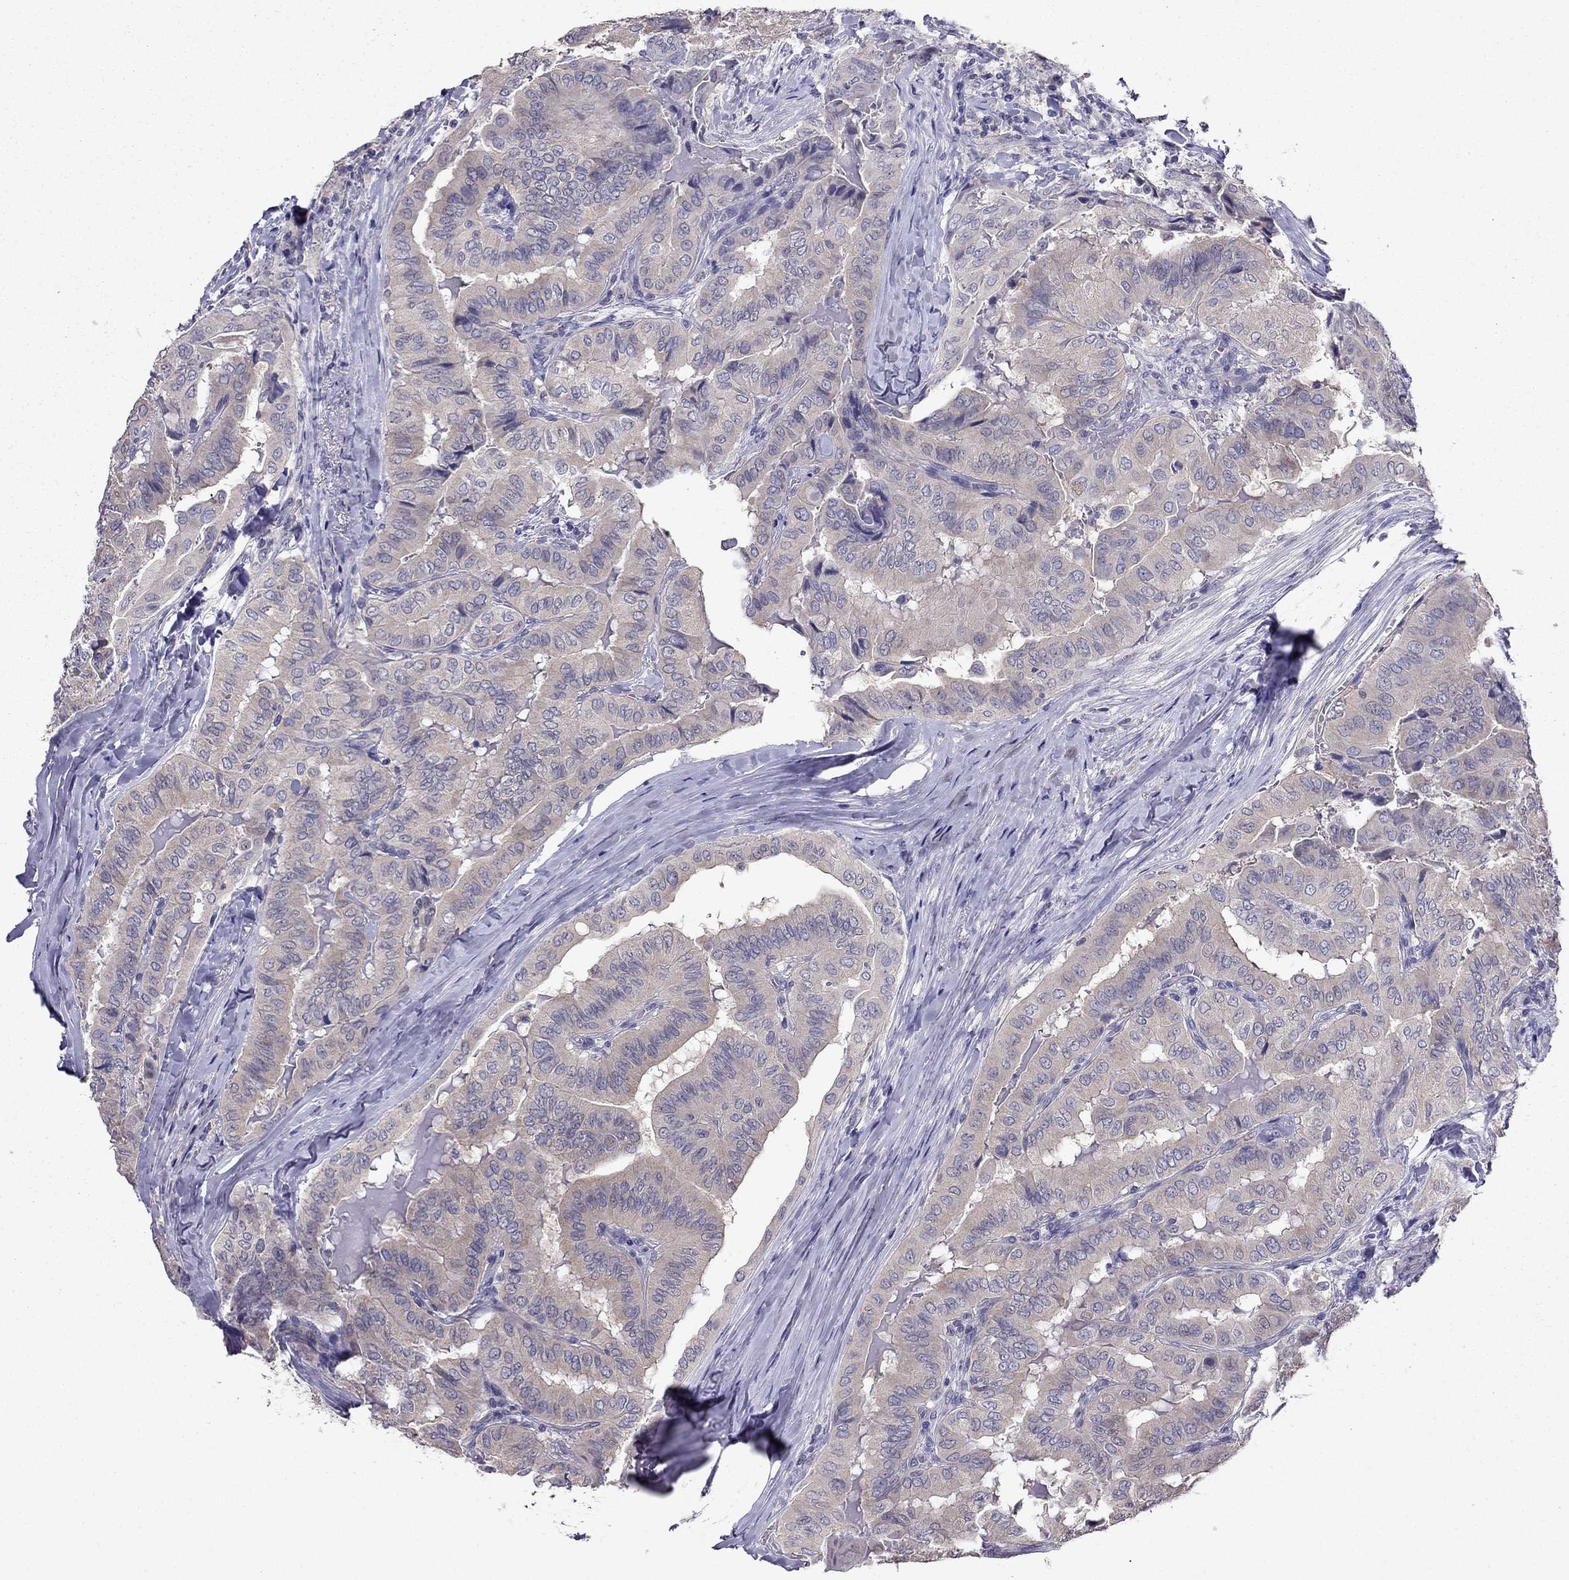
{"staining": {"intensity": "weak", "quantity": ">75%", "location": "cytoplasmic/membranous"}, "tissue": "thyroid cancer", "cell_type": "Tumor cells", "image_type": "cancer", "snomed": [{"axis": "morphology", "description": "Papillary adenocarcinoma, NOS"}, {"axis": "topography", "description": "Thyroid gland"}], "caption": "Thyroid papillary adenocarcinoma was stained to show a protein in brown. There is low levels of weak cytoplasmic/membranous expression in about >75% of tumor cells.", "gene": "SCNN1D", "patient": {"sex": "female", "age": 68}}